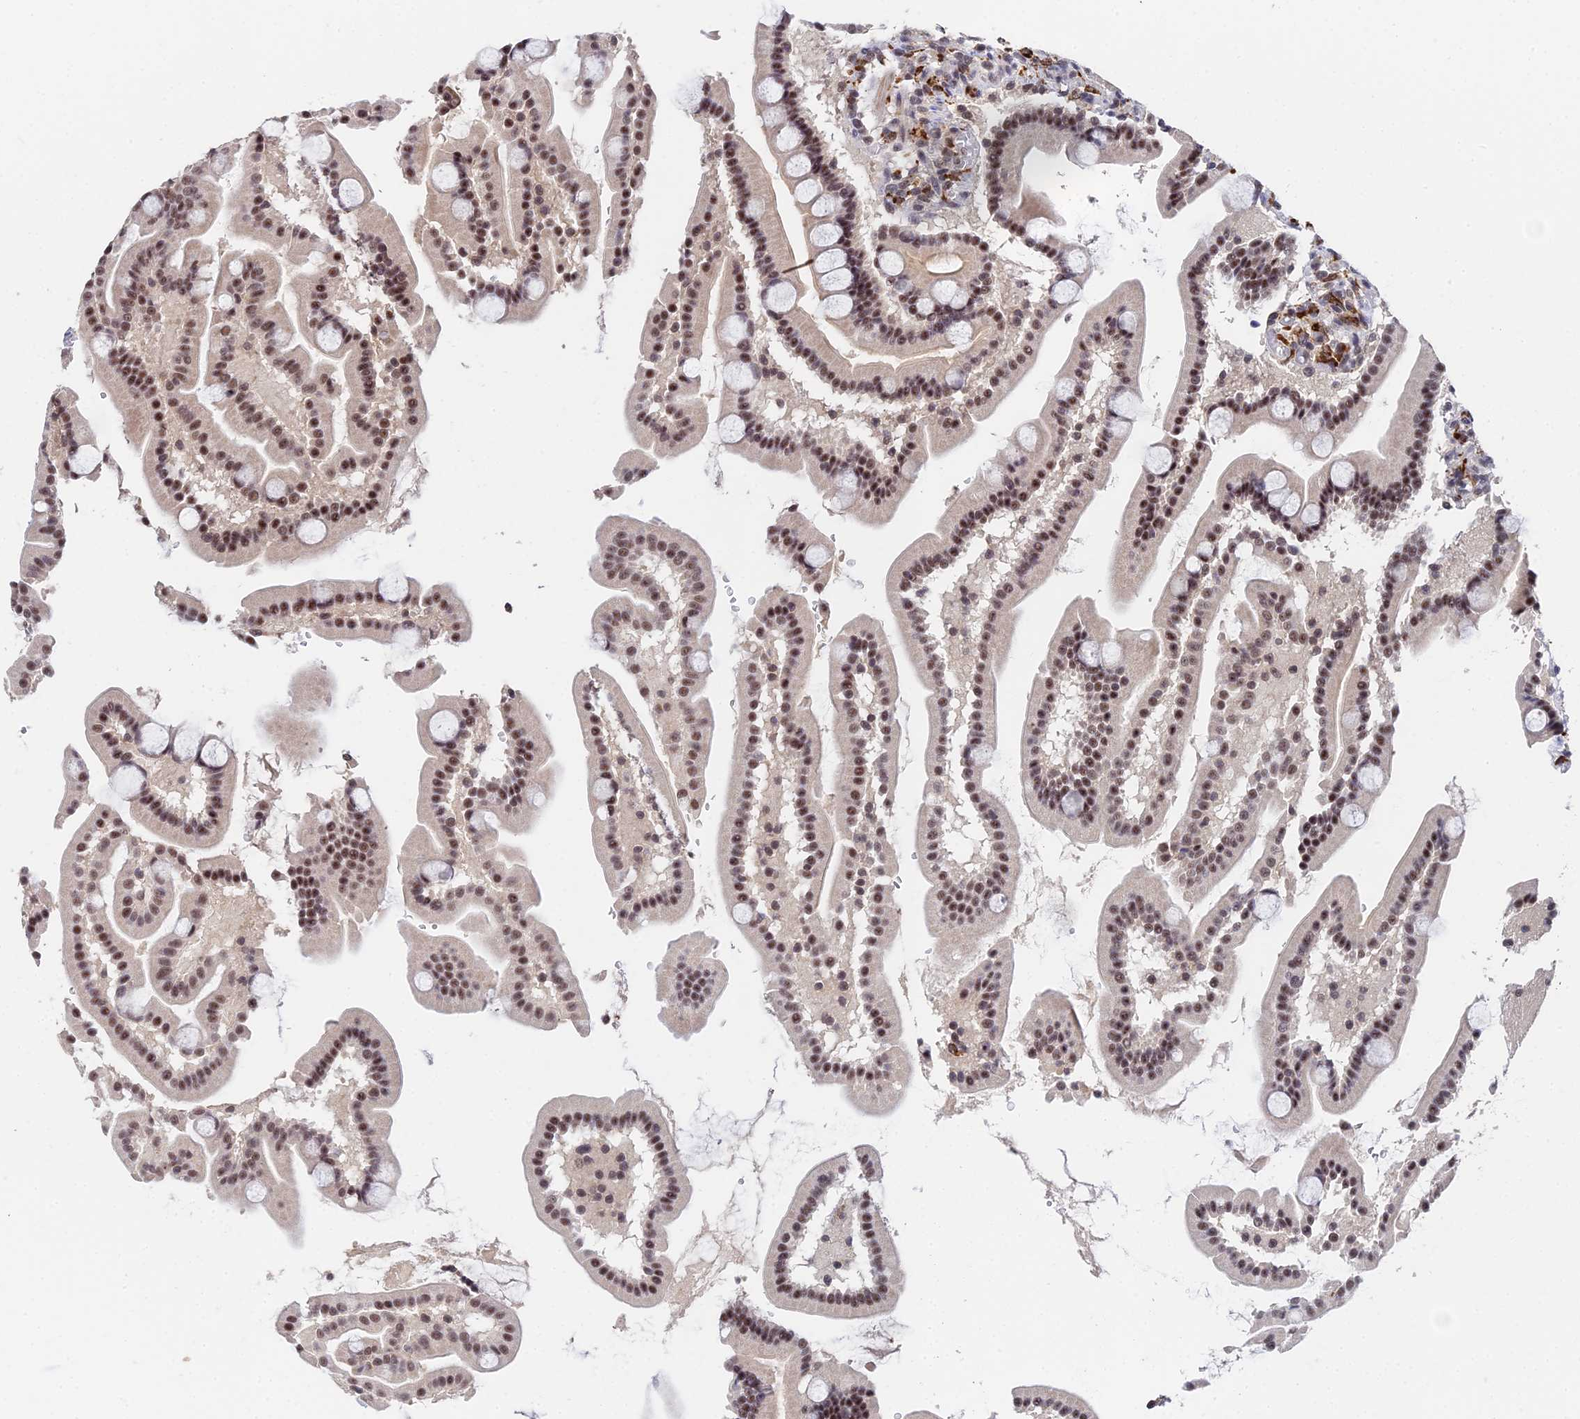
{"staining": {"intensity": "moderate", "quantity": ">75%", "location": "nuclear"}, "tissue": "duodenum", "cell_type": "Glandular cells", "image_type": "normal", "snomed": [{"axis": "morphology", "description": "Normal tissue, NOS"}, {"axis": "topography", "description": "Duodenum"}], "caption": "This is an image of immunohistochemistry (IHC) staining of normal duodenum, which shows moderate expression in the nuclear of glandular cells.", "gene": "MAGOHB", "patient": {"sex": "male", "age": 55}}